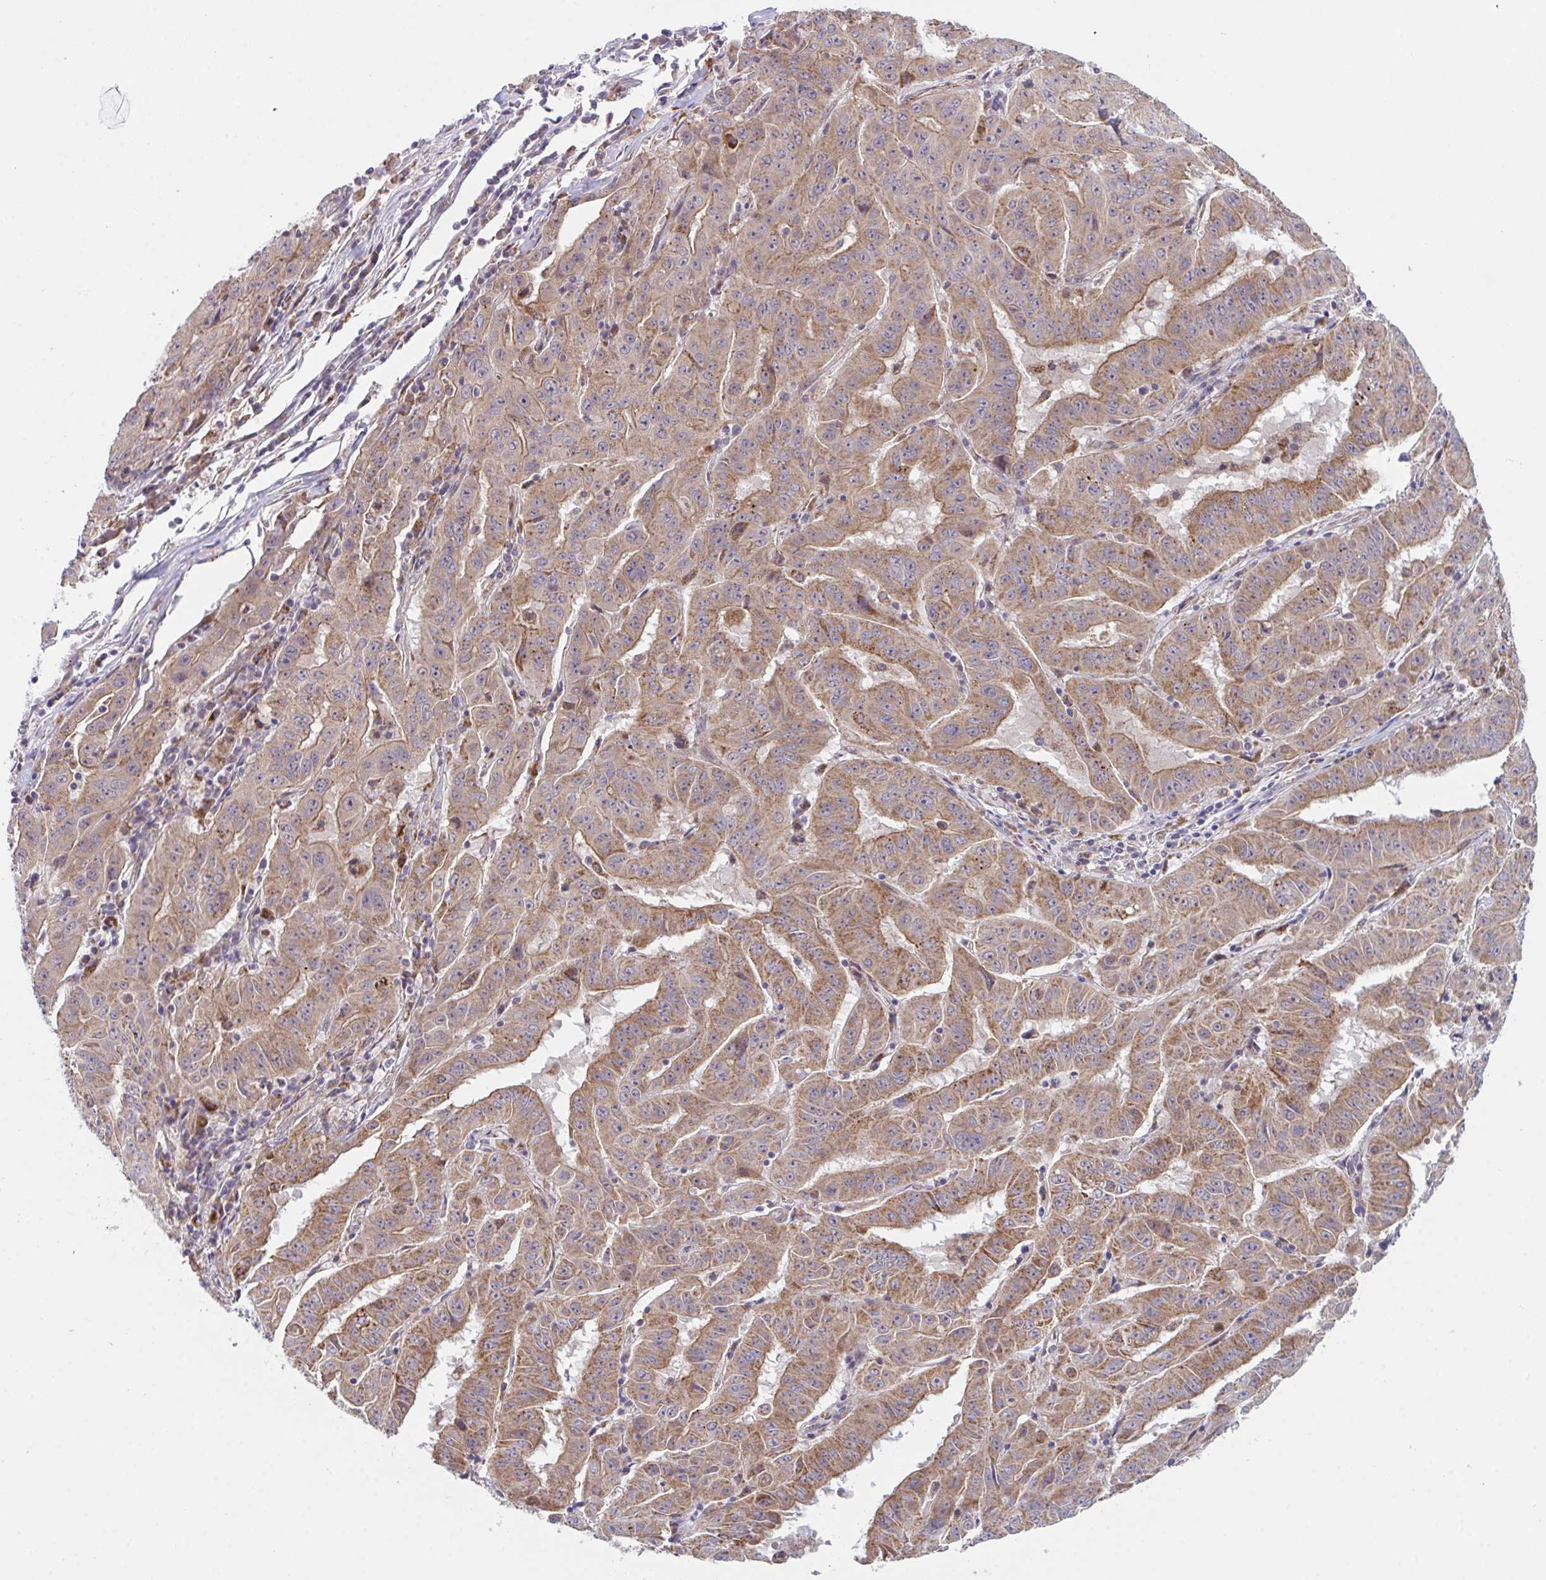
{"staining": {"intensity": "moderate", "quantity": ">75%", "location": "cytoplasmic/membranous"}, "tissue": "pancreatic cancer", "cell_type": "Tumor cells", "image_type": "cancer", "snomed": [{"axis": "morphology", "description": "Adenocarcinoma, NOS"}, {"axis": "topography", "description": "Pancreas"}], "caption": "A brown stain shows moderate cytoplasmic/membranous expression of a protein in human pancreatic cancer tumor cells. The protein of interest is shown in brown color, while the nuclei are stained blue.", "gene": "XAF1", "patient": {"sex": "male", "age": 63}}